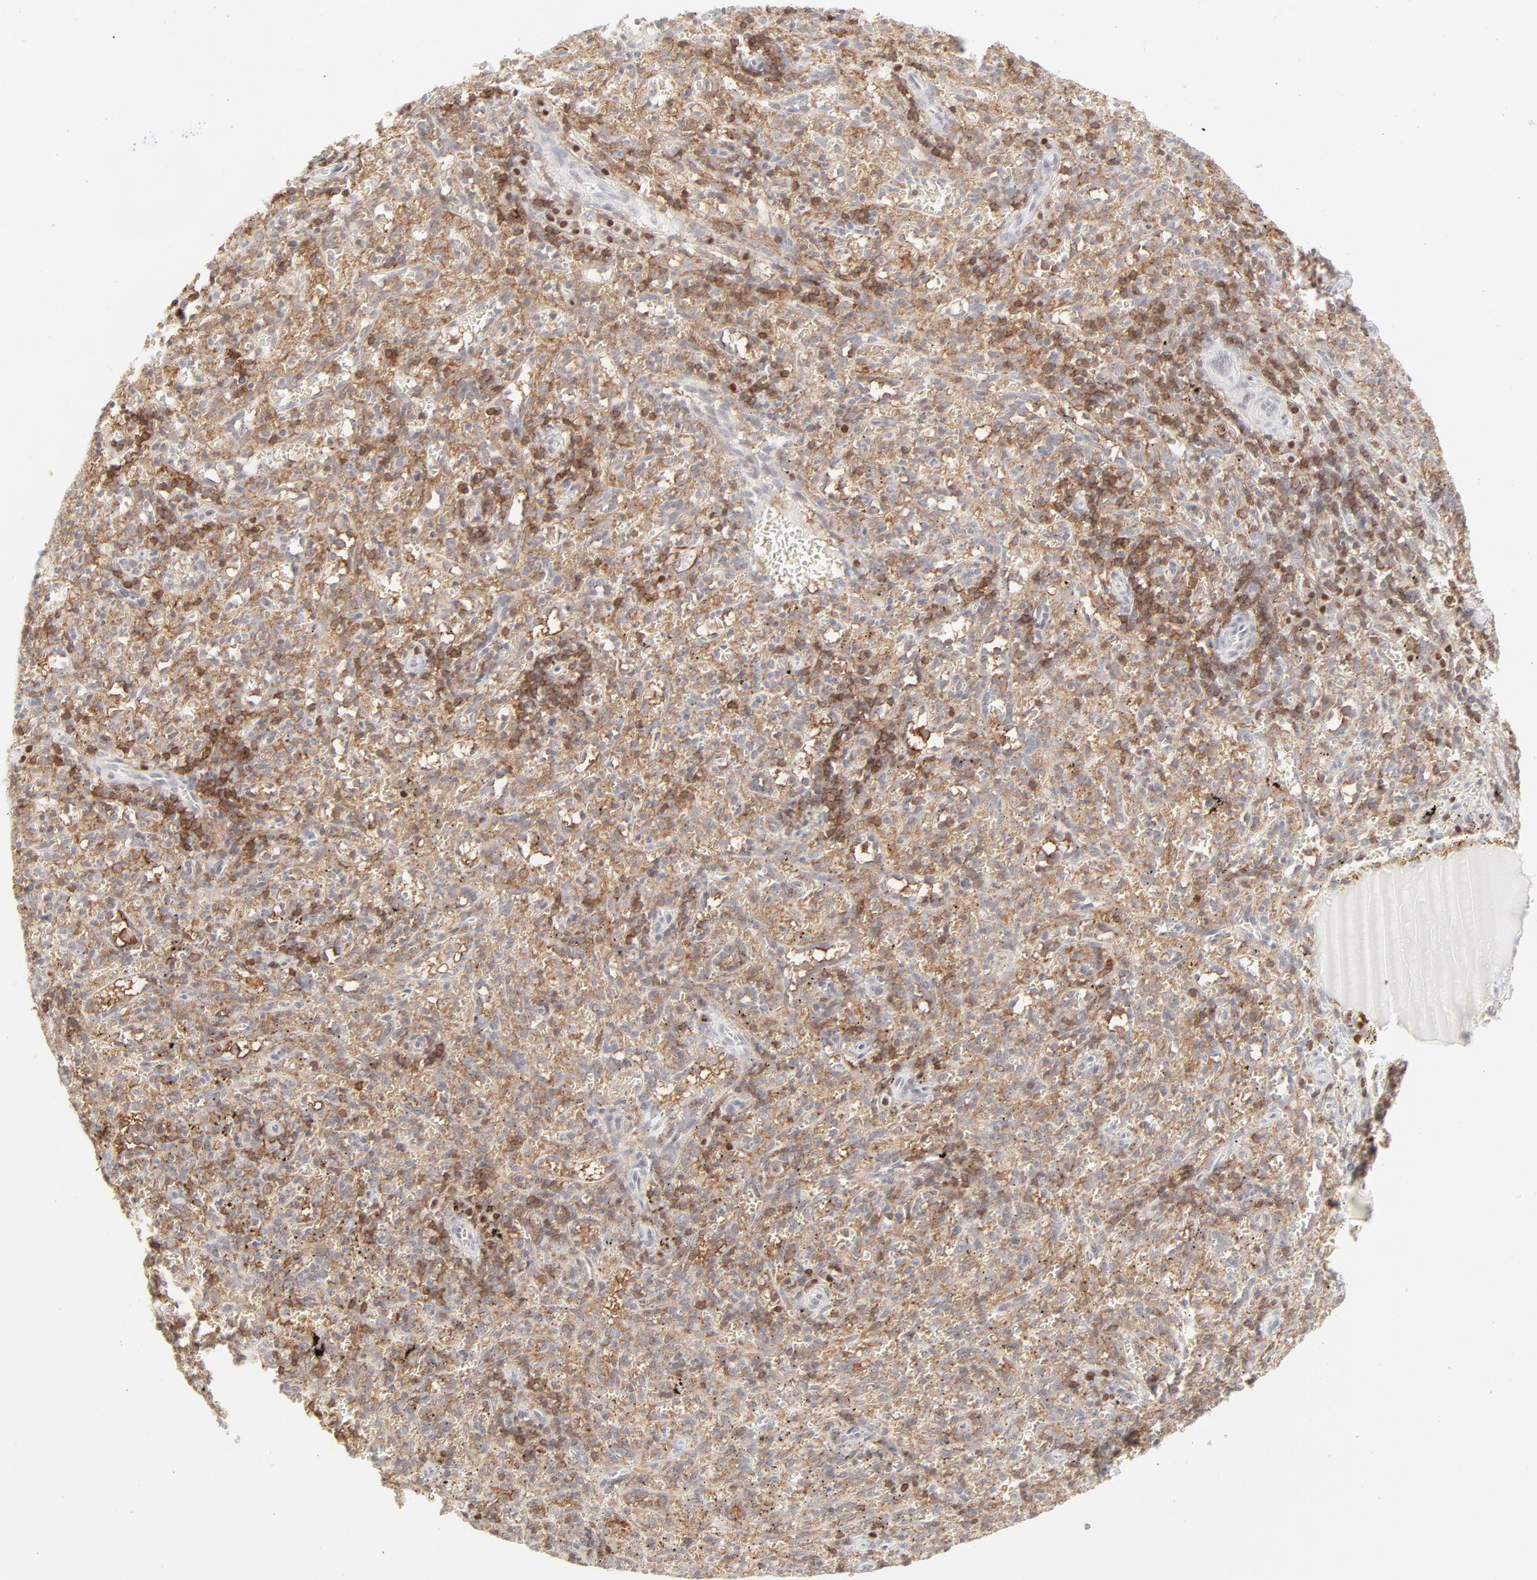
{"staining": {"intensity": "strong", "quantity": ">75%", "location": "cytoplasmic/membranous"}, "tissue": "spleen", "cell_type": "Cells in red pulp", "image_type": "normal", "snomed": [{"axis": "morphology", "description": "Normal tissue, NOS"}, {"axis": "topography", "description": "Spleen"}], "caption": "Immunohistochemical staining of benign human spleen shows >75% levels of strong cytoplasmic/membranous protein positivity in approximately >75% of cells in red pulp.", "gene": "PRKCB", "patient": {"sex": "female", "age": 10}}